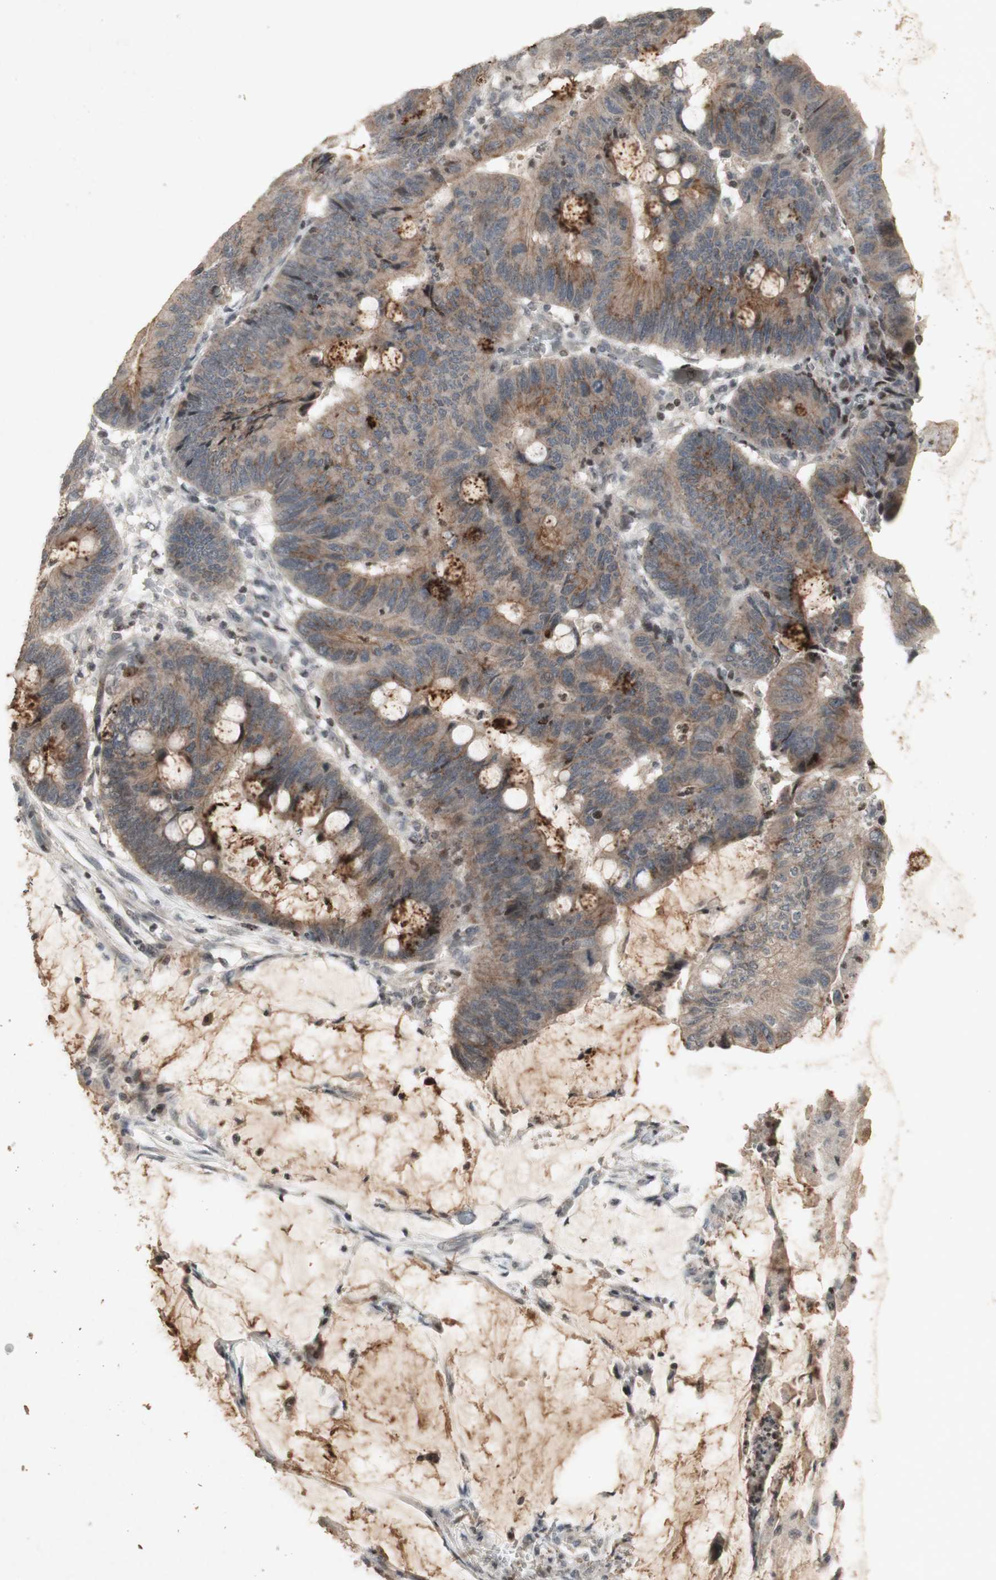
{"staining": {"intensity": "weak", "quantity": ">75%", "location": "cytoplasmic/membranous"}, "tissue": "colorectal cancer", "cell_type": "Tumor cells", "image_type": "cancer", "snomed": [{"axis": "morphology", "description": "Normal tissue, NOS"}, {"axis": "morphology", "description": "Adenocarcinoma, NOS"}, {"axis": "topography", "description": "Rectum"}, {"axis": "topography", "description": "Peripheral nerve tissue"}], "caption": "Immunohistochemical staining of colorectal adenocarcinoma displays low levels of weak cytoplasmic/membranous protein expression in about >75% of tumor cells. The staining was performed using DAB to visualize the protein expression in brown, while the nuclei were stained in blue with hematoxylin (Magnification: 20x).", "gene": "PLXNA1", "patient": {"sex": "male", "age": 92}}